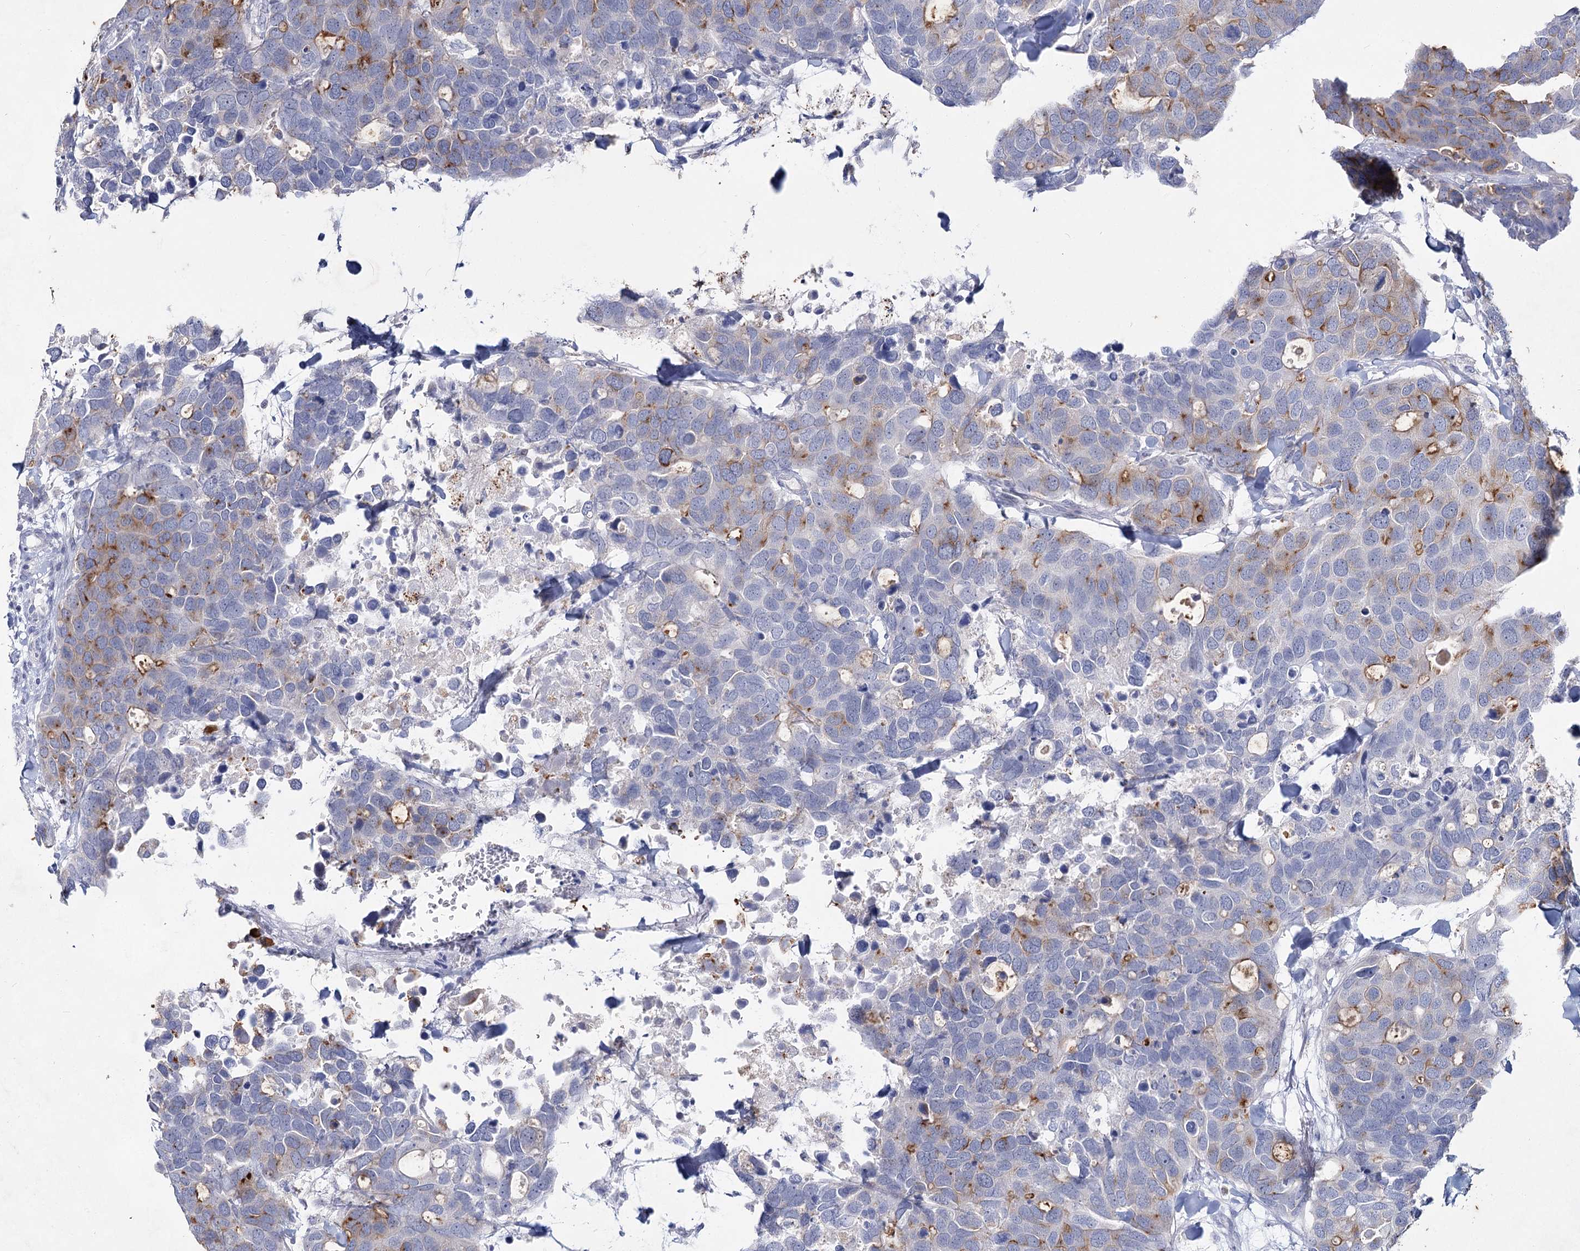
{"staining": {"intensity": "moderate", "quantity": "<25%", "location": "cytoplasmic/membranous"}, "tissue": "breast cancer", "cell_type": "Tumor cells", "image_type": "cancer", "snomed": [{"axis": "morphology", "description": "Duct carcinoma"}, {"axis": "topography", "description": "Breast"}], "caption": "Breast intraductal carcinoma tissue reveals moderate cytoplasmic/membranous expression in approximately <25% of tumor cells", "gene": "CCDC73", "patient": {"sex": "female", "age": 83}}